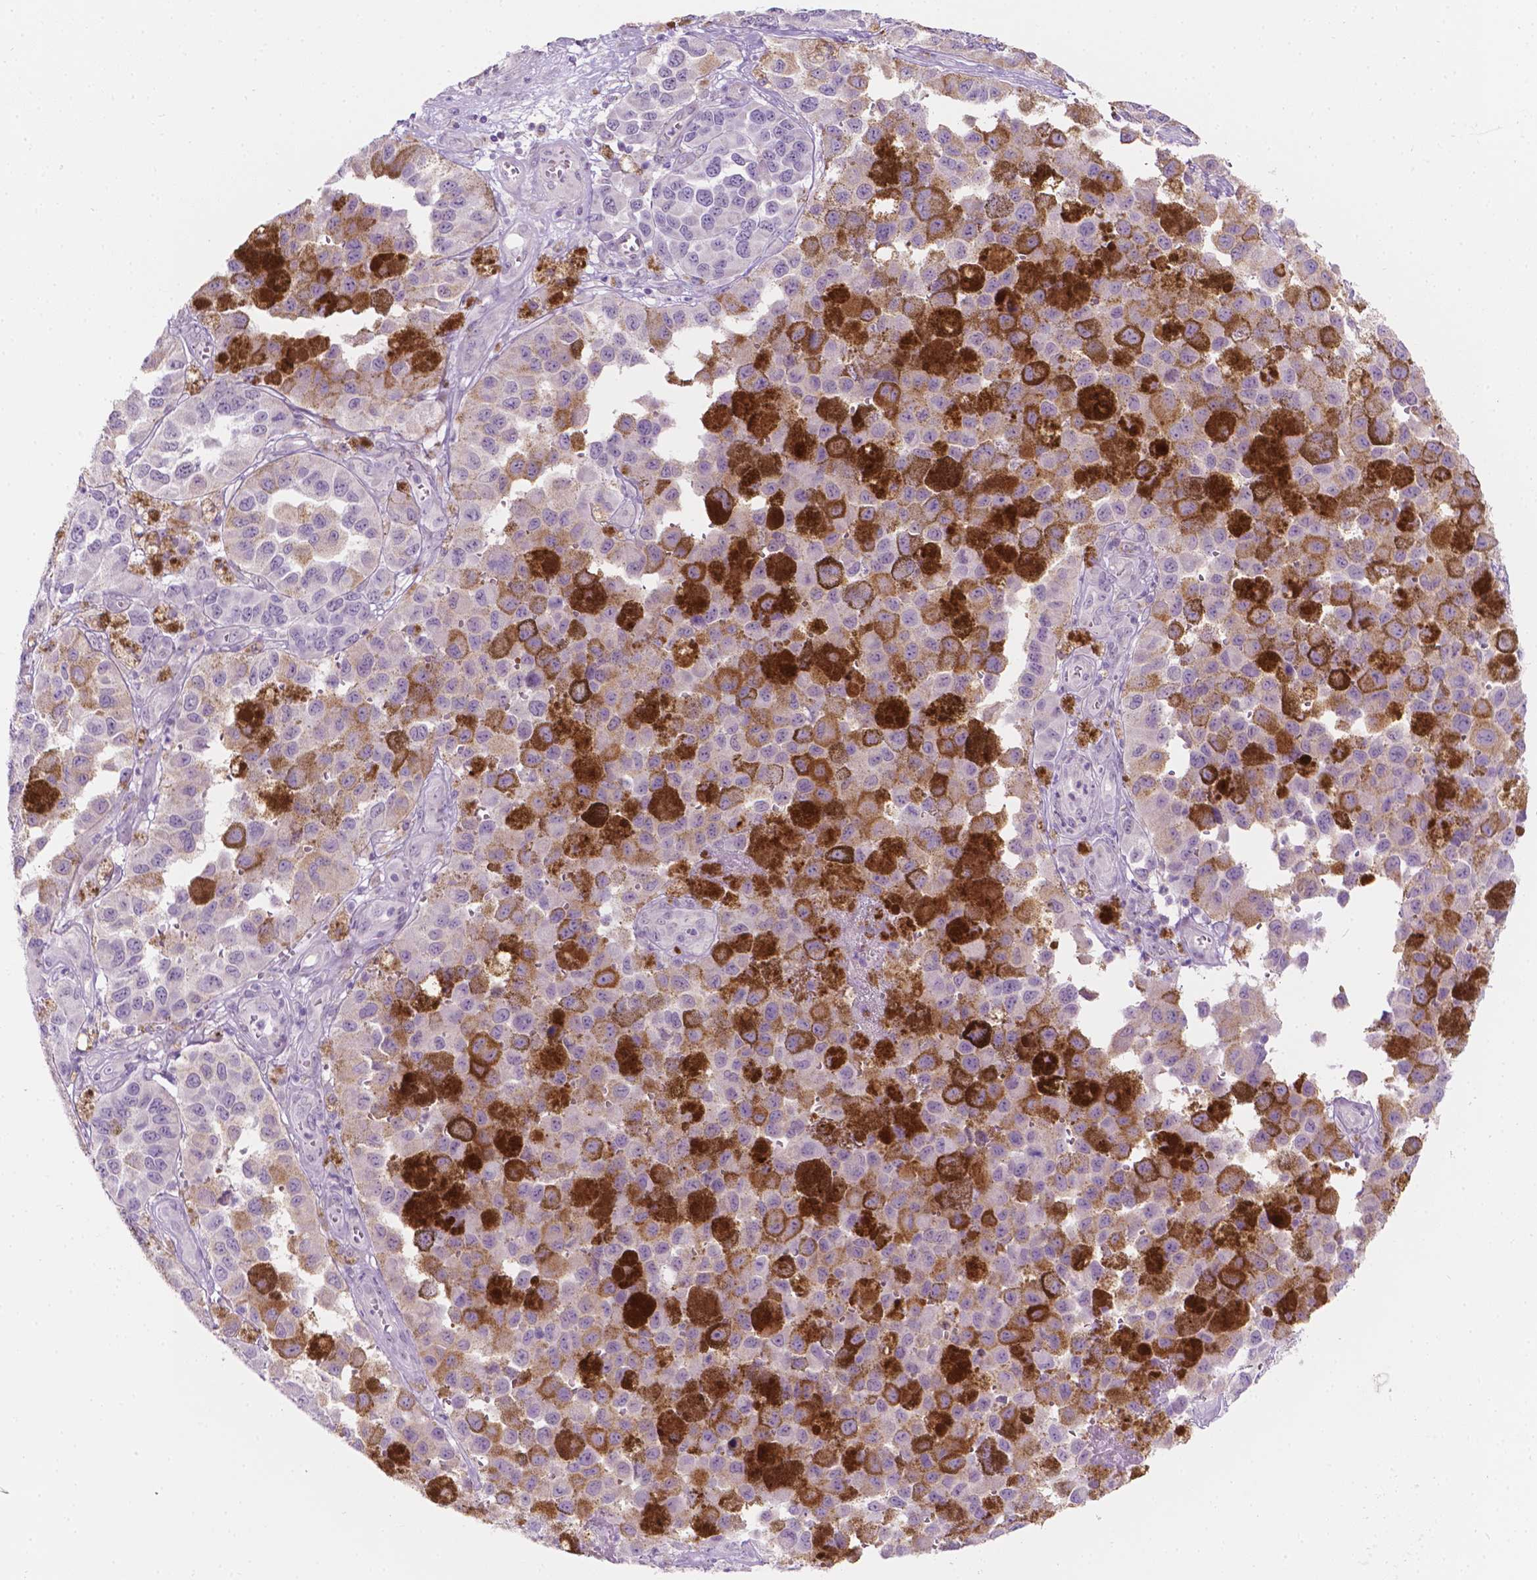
{"staining": {"intensity": "weak", "quantity": "<25%", "location": "cytoplasmic/membranous"}, "tissue": "melanoma", "cell_type": "Tumor cells", "image_type": "cancer", "snomed": [{"axis": "morphology", "description": "Malignant melanoma, NOS"}, {"axis": "topography", "description": "Skin"}], "caption": "Immunohistochemistry histopathology image of neoplastic tissue: melanoma stained with DAB exhibits no significant protein expression in tumor cells.", "gene": "NOS1AP", "patient": {"sex": "female", "age": 58}}